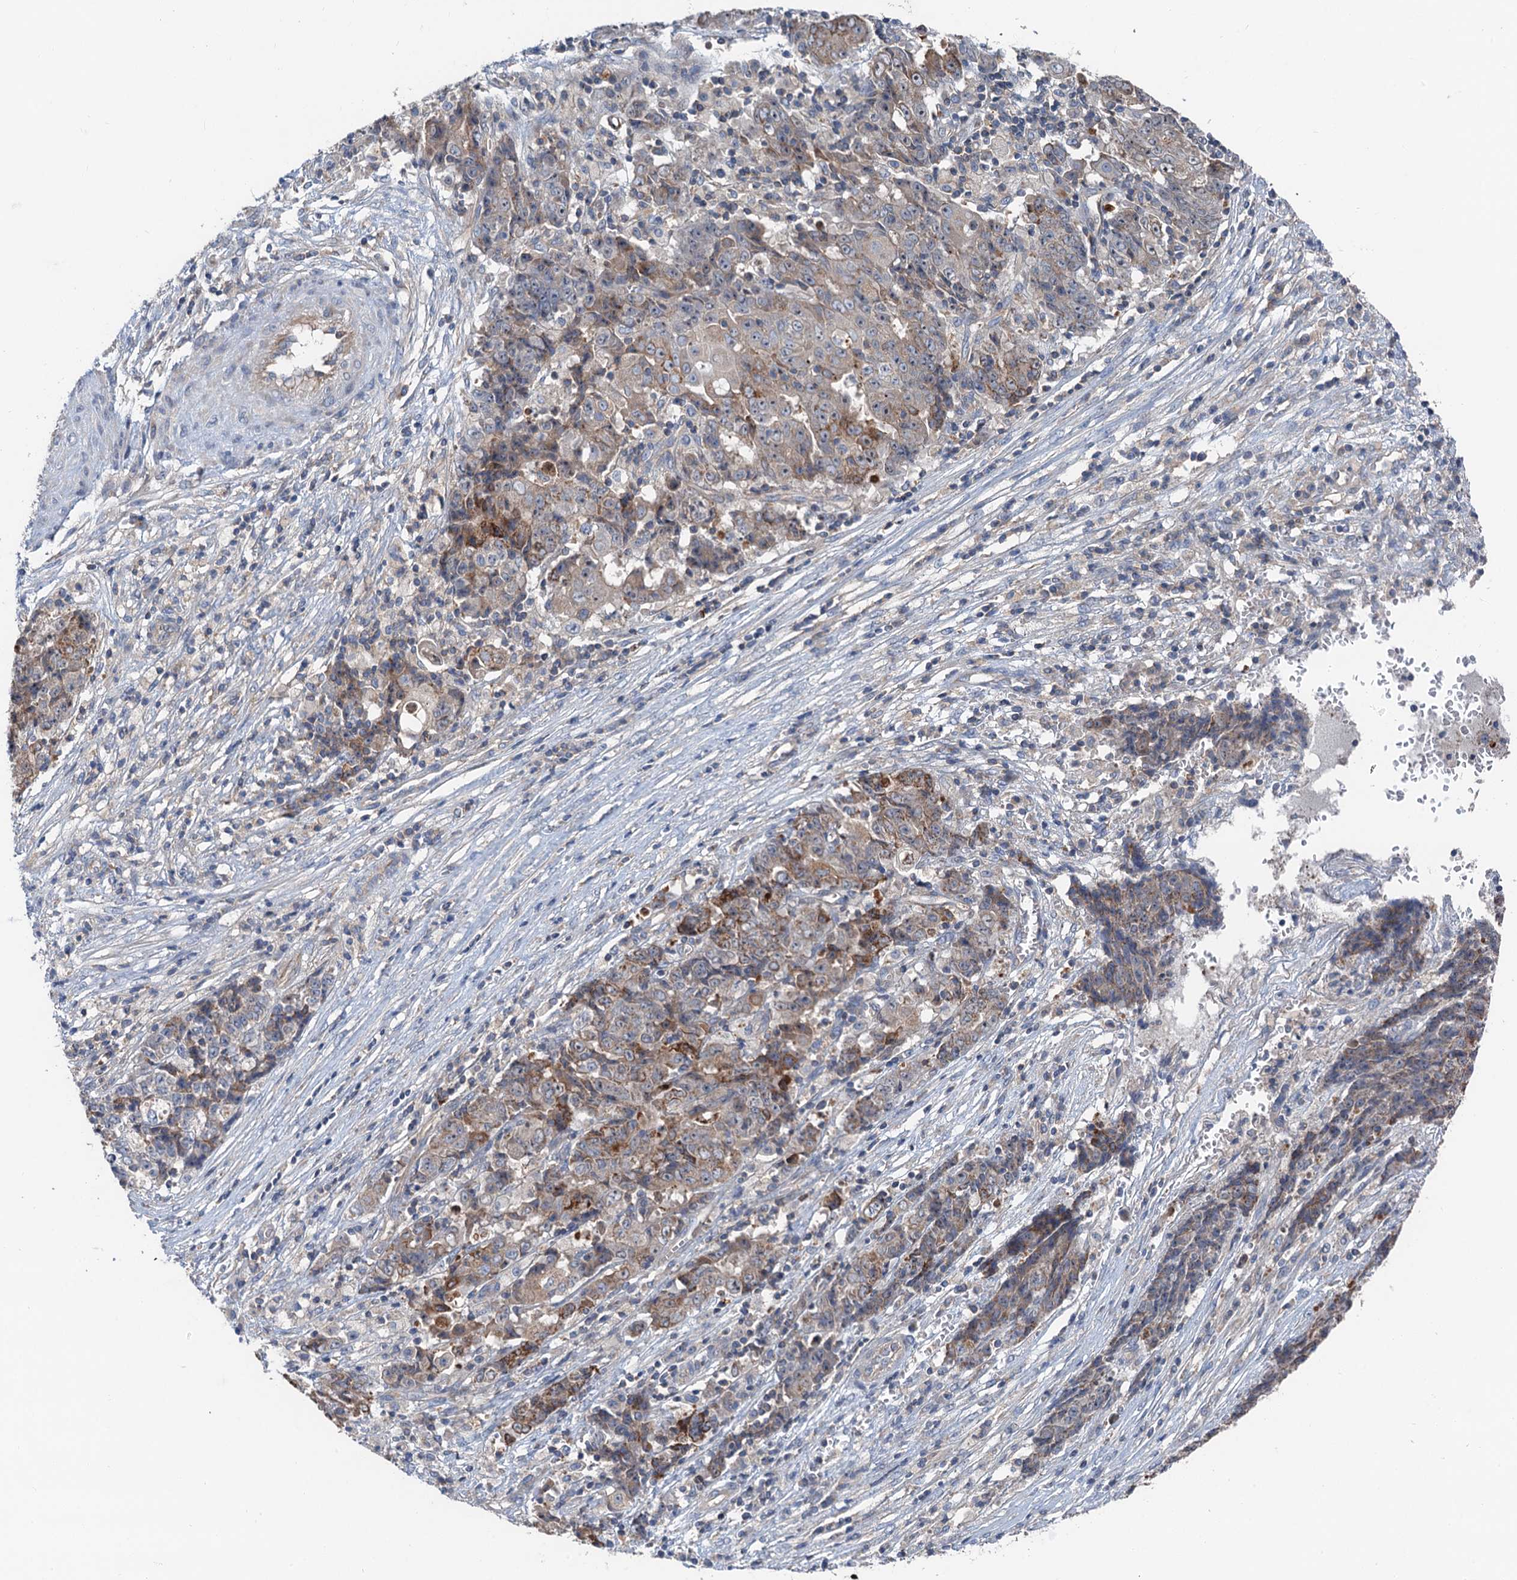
{"staining": {"intensity": "moderate", "quantity": "25%-75%", "location": "cytoplasmic/membranous"}, "tissue": "ovarian cancer", "cell_type": "Tumor cells", "image_type": "cancer", "snomed": [{"axis": "morphology", "description": "Carcinoma, endometroid"}, {"axis": "topography", "description": "Ovary"}], "caption": "Immunohistochemistry (IHC) photomicrograph of human ovarian endometroid carcinoma stained for a protein (brown), which reveals medium levels of moderate cytoplasmic/membranous expression in approximately 25%-75% of tumor cells.", "gene": "ANKRD26", "patient": {"sex": "female", "age": 42}}